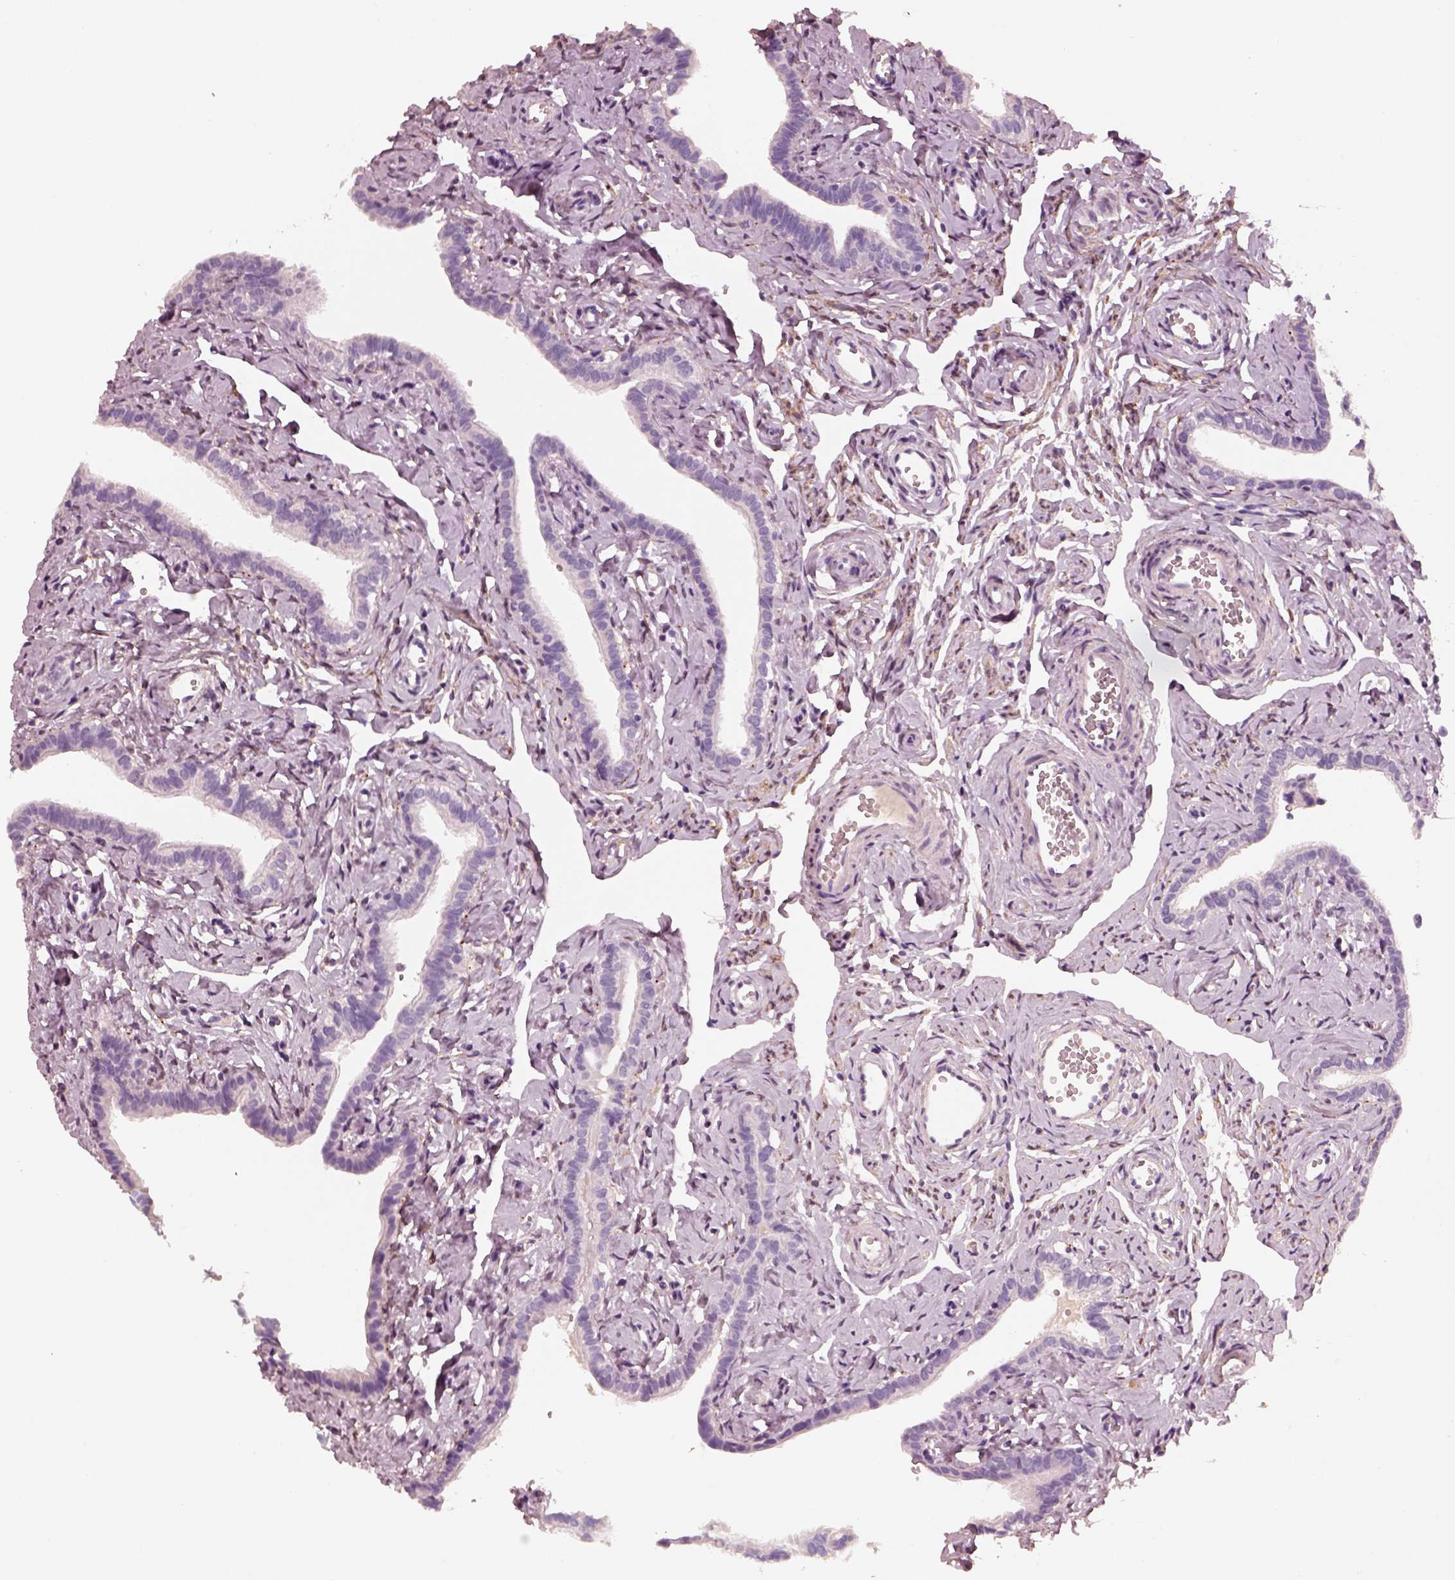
{"staining": {"intensity": "negative", "quantity": "none", "location": "none"}, "tissue": "fallopian tube", "cell_type": "Glandular cells", "image_type": "normal", "snomed": [{"axis": "morphology", "description": "Normal tissue, NOS"}, {"axis": "topography", "description": "Fallopian tube"}], "caption": "Immunohistochemistry (IHC) image of benign fallopian tube: human fallopian tube stained with DAB (3,3'-diaminobenzidine) exhibits no significant protein staining in glandular cells. Brightfield microscopy of immunohistochemistry stained with DAB (3,3'-diaminobenzidine) (brown) and hematoxylin (blue), captured at high magnification.", "gene": "RS1", "patient": {"sex": "female", "age": 41}}